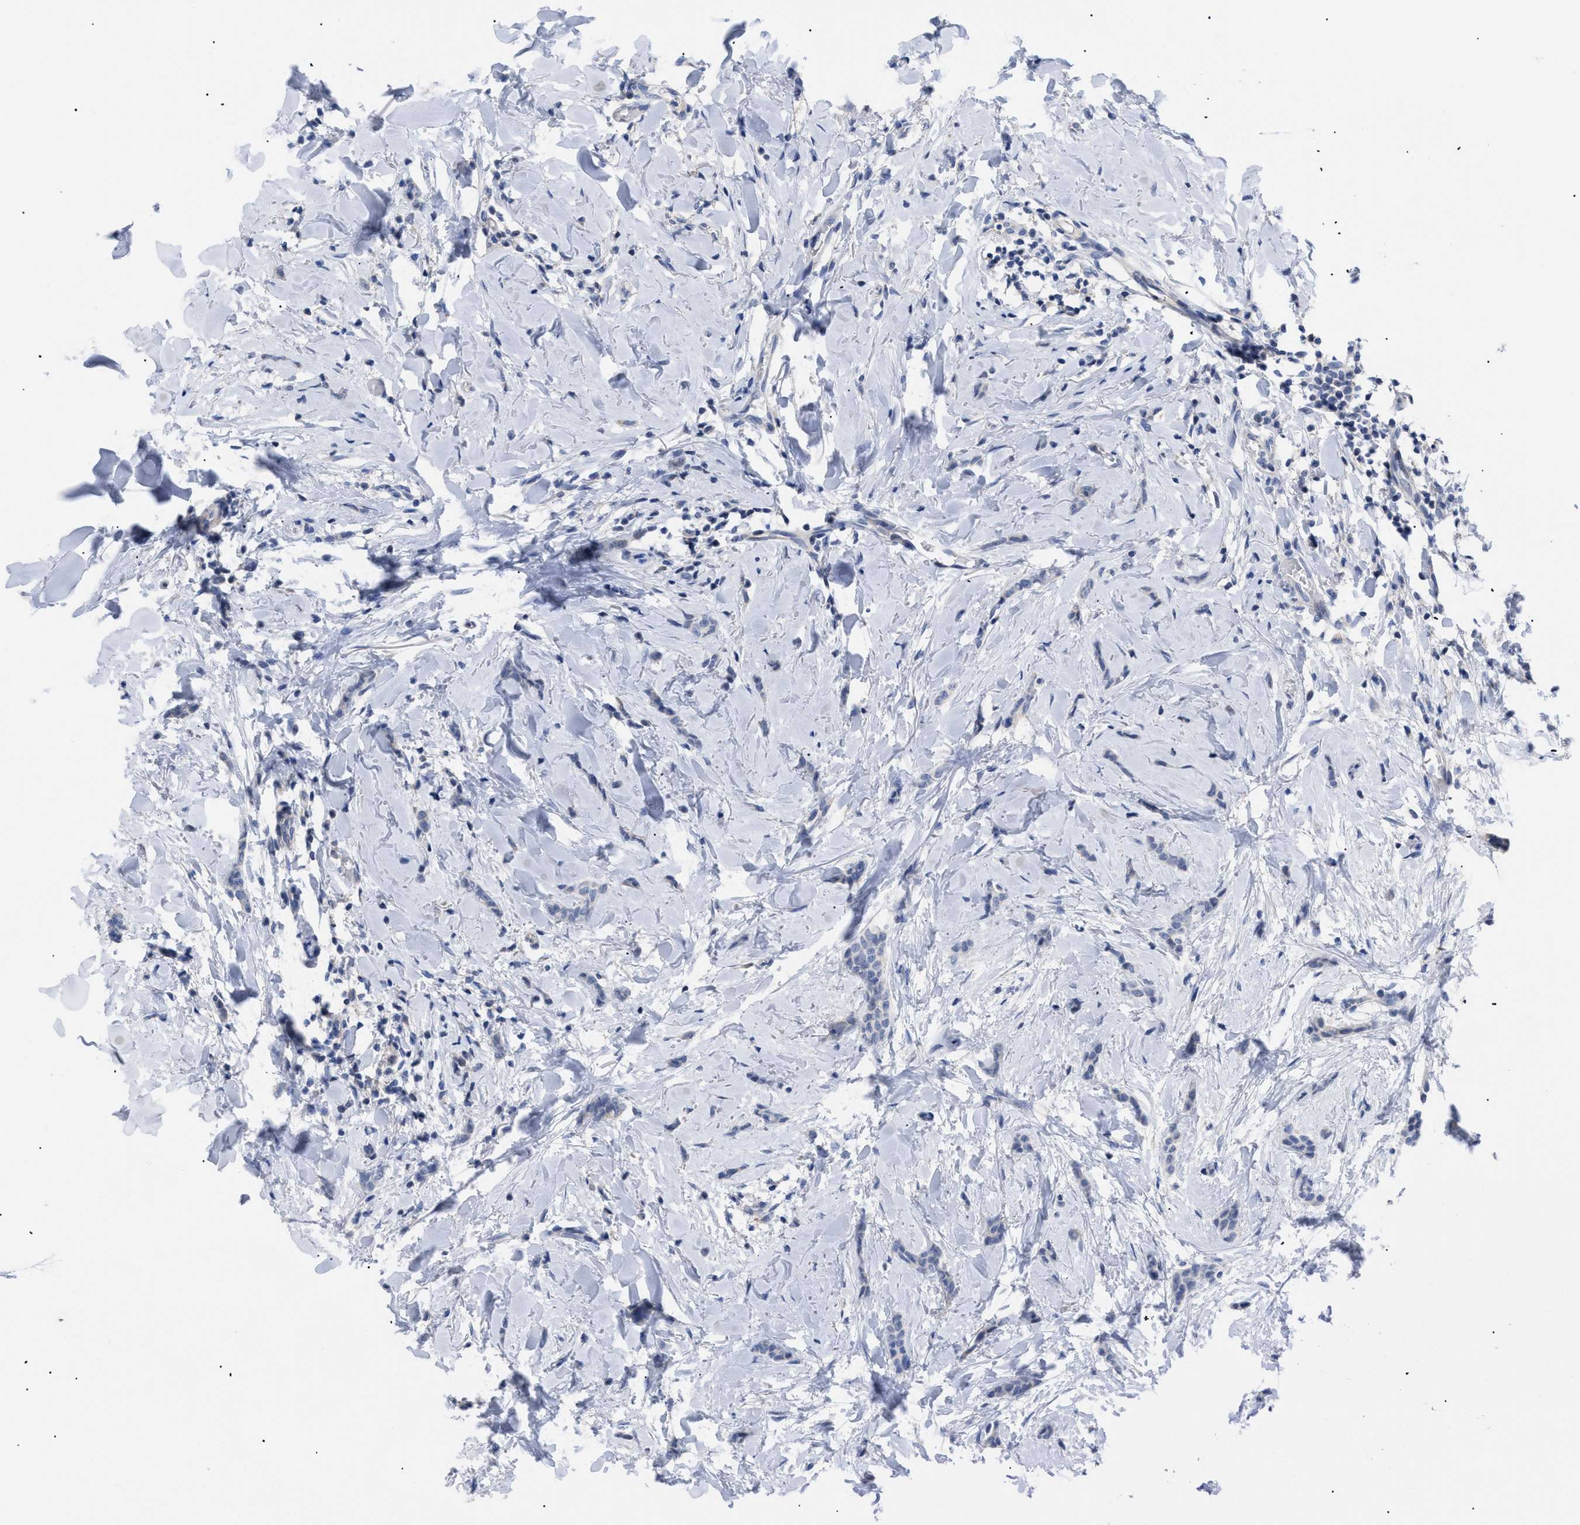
{"staining": {"intensity": "negative", "quantity": "none", "location": "none"}, "tissue": "breast cancer", "cell_type": "Tumor cells", "image_type": "cancer", "snomed": [{"axis": "morphology", "description": "Lobular carcinoma"}, {"axis": "topography", "description": "Skin"}, {"axis": "topography", "description": "Breast"}], "caption": "Immunohistochemistry (IHC) of human breast lobular carcinoma reveals no expression in tumor cells.", "gene": "CAV3", "patient": {"sex": "female", "age": 46}}